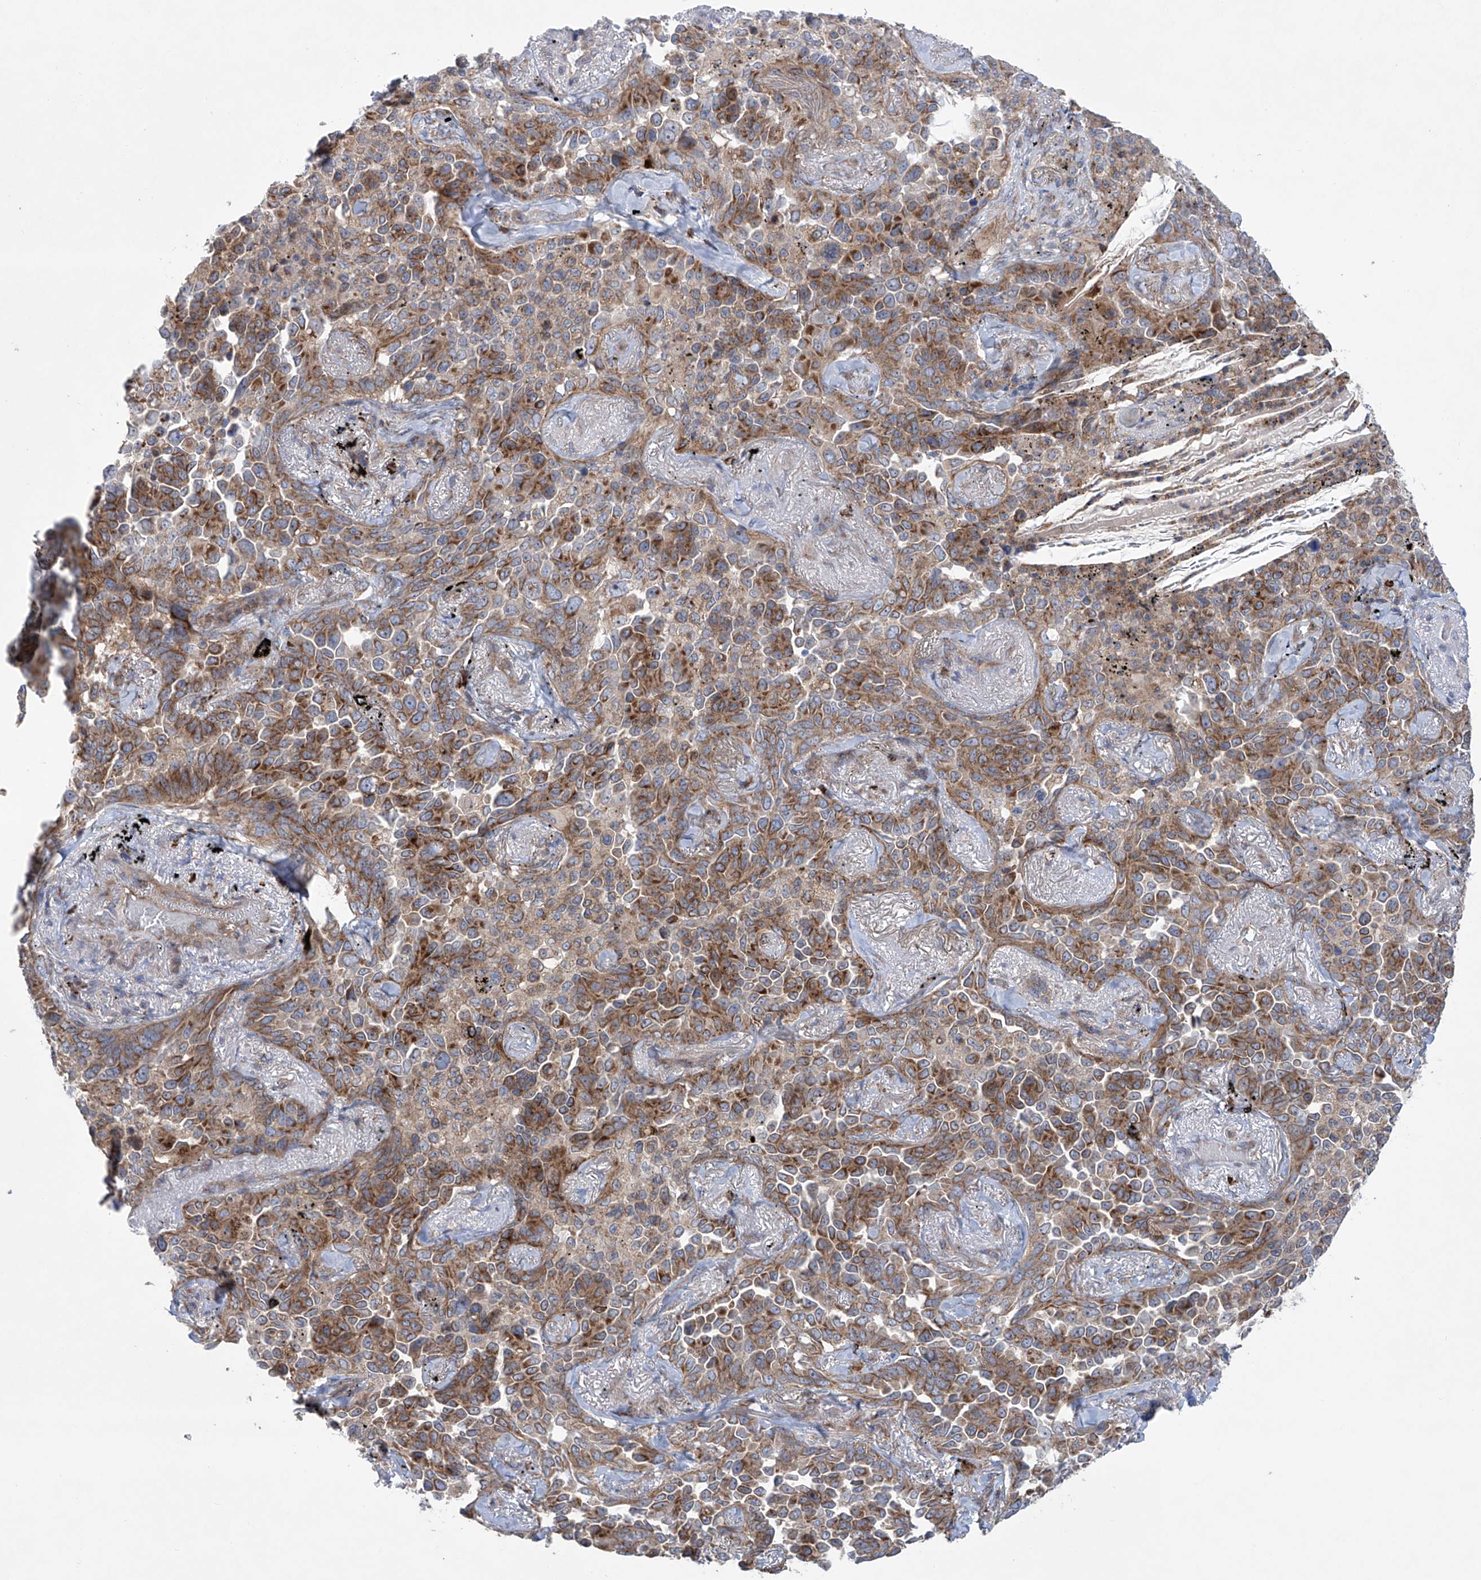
{"staining": {"intensity": "moderate", "quantity": ">75%", "location": "cytoplasmic/membranous"}, "tissue": "lung cancer", "cell_type": "Tumor cells", "image_type": "cancer", "snomed": [{"axis": "morphology", "description": "Adenocarcinoma, NOS"}, {"axis": "topography", "description": "Lung"}], "caption": "Immunohistochemical staining of lung cancer (adenocarcinoma) exhibits moderate cytoplasmic/membranous protein positivity in about >75% of tumor cells. (Brightfield microscopy of DAB IHC at high magnification).", "gene": "KLC4", "patient": {"sex": "female", "age": 67}}